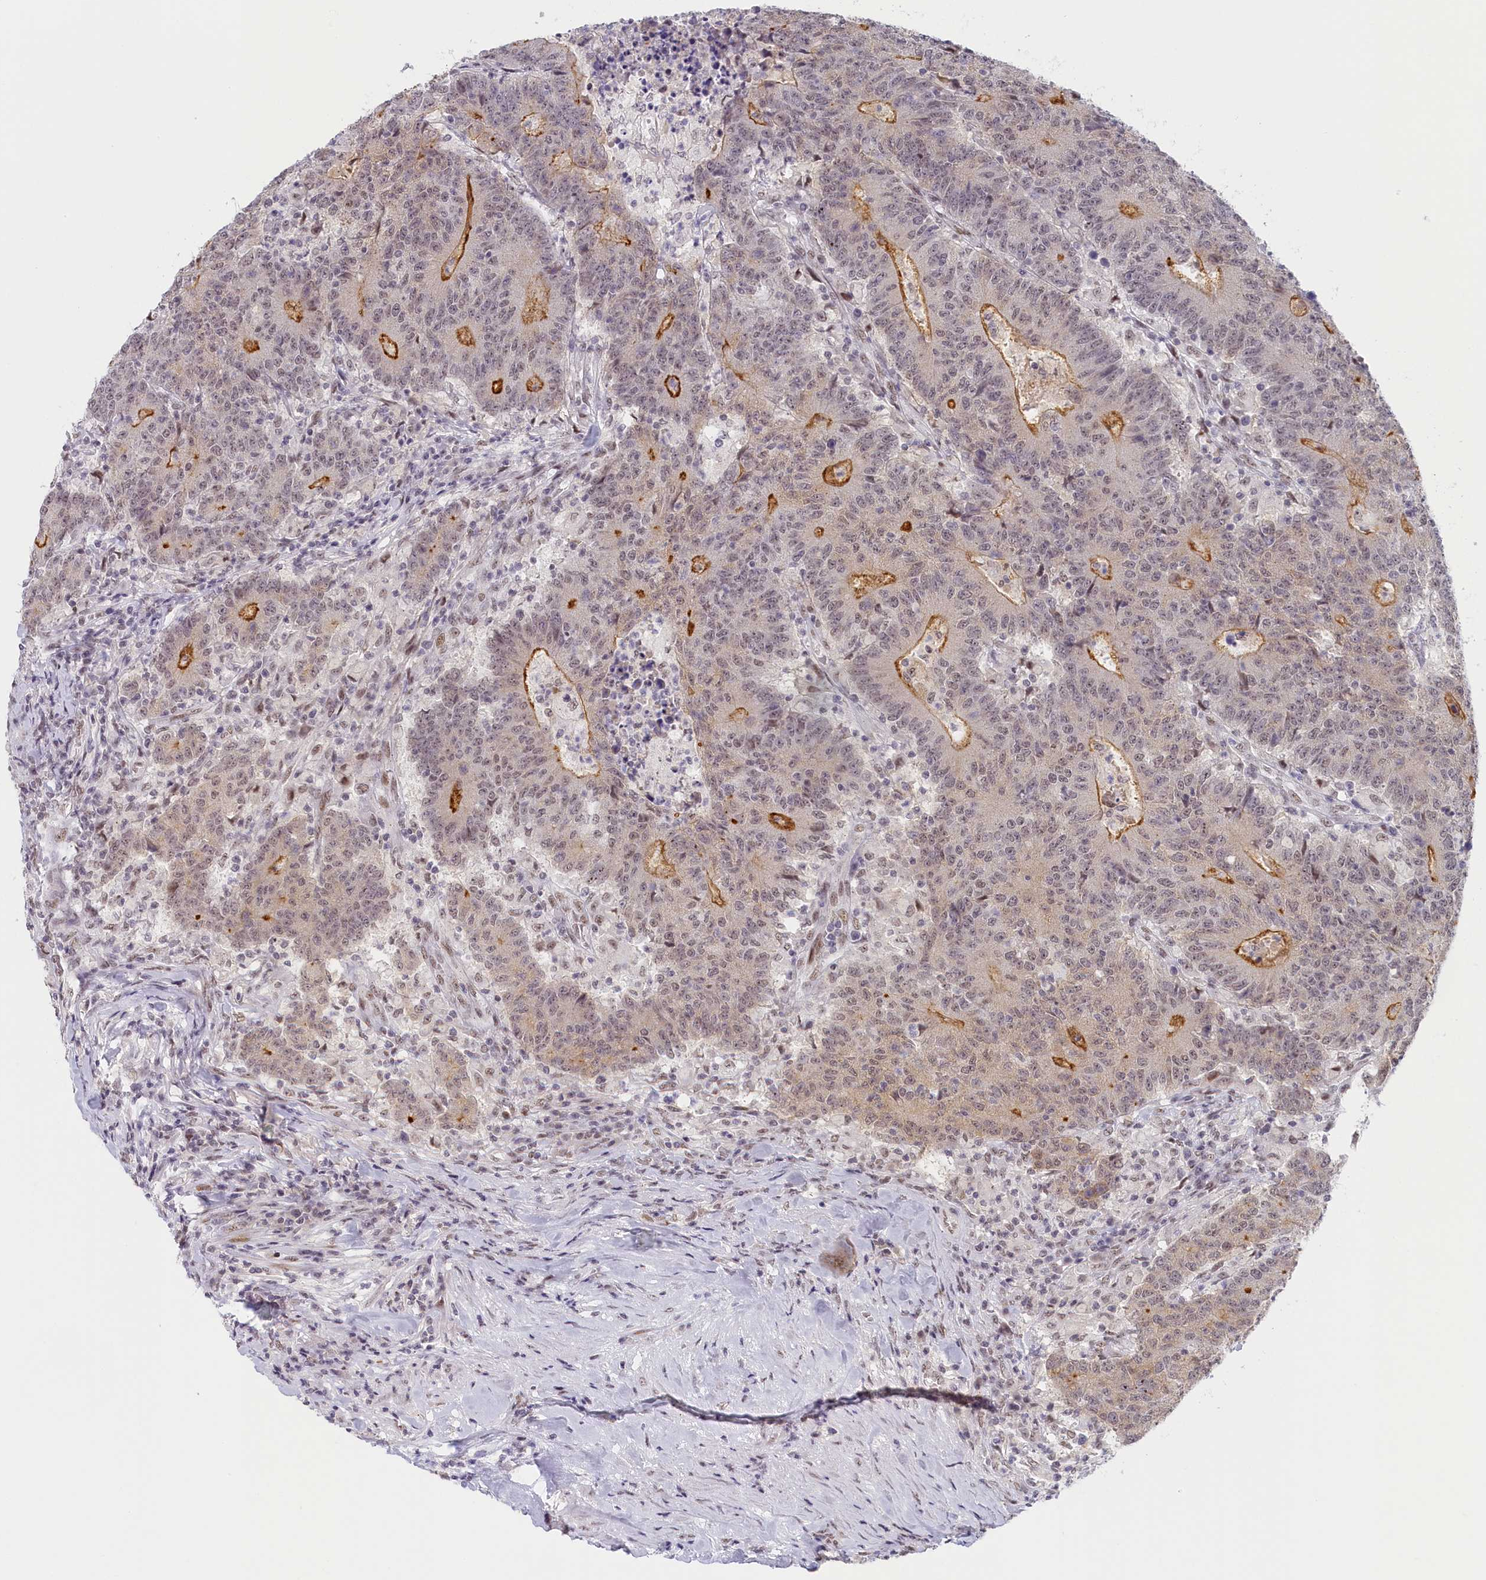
{"staining": {"intensity": "strong", "quantity": "<25%", "location": "cytoplasmic/membranous,nuclear"}, "tissue": "colorectal cancer", "cell_type": "Tumor cells", "image_type": "cancer", "snomed": [{"axis": "morphology", "description": "Adenocarcinoma, NOS"}, {"axis": "topography", "description": "Colon"}], "caption": "The micrograph displays staining of colorectal cancer (adenocarcinoma), revealing strong cytoplasmic/membranous and nuclear protein expression (brown color) within tumor cells. (brown staining indicates protein expression, while blue staining denotes nuclei).", "gene": "SEC31B", "patient": {"sex": "female", "age": 75}}